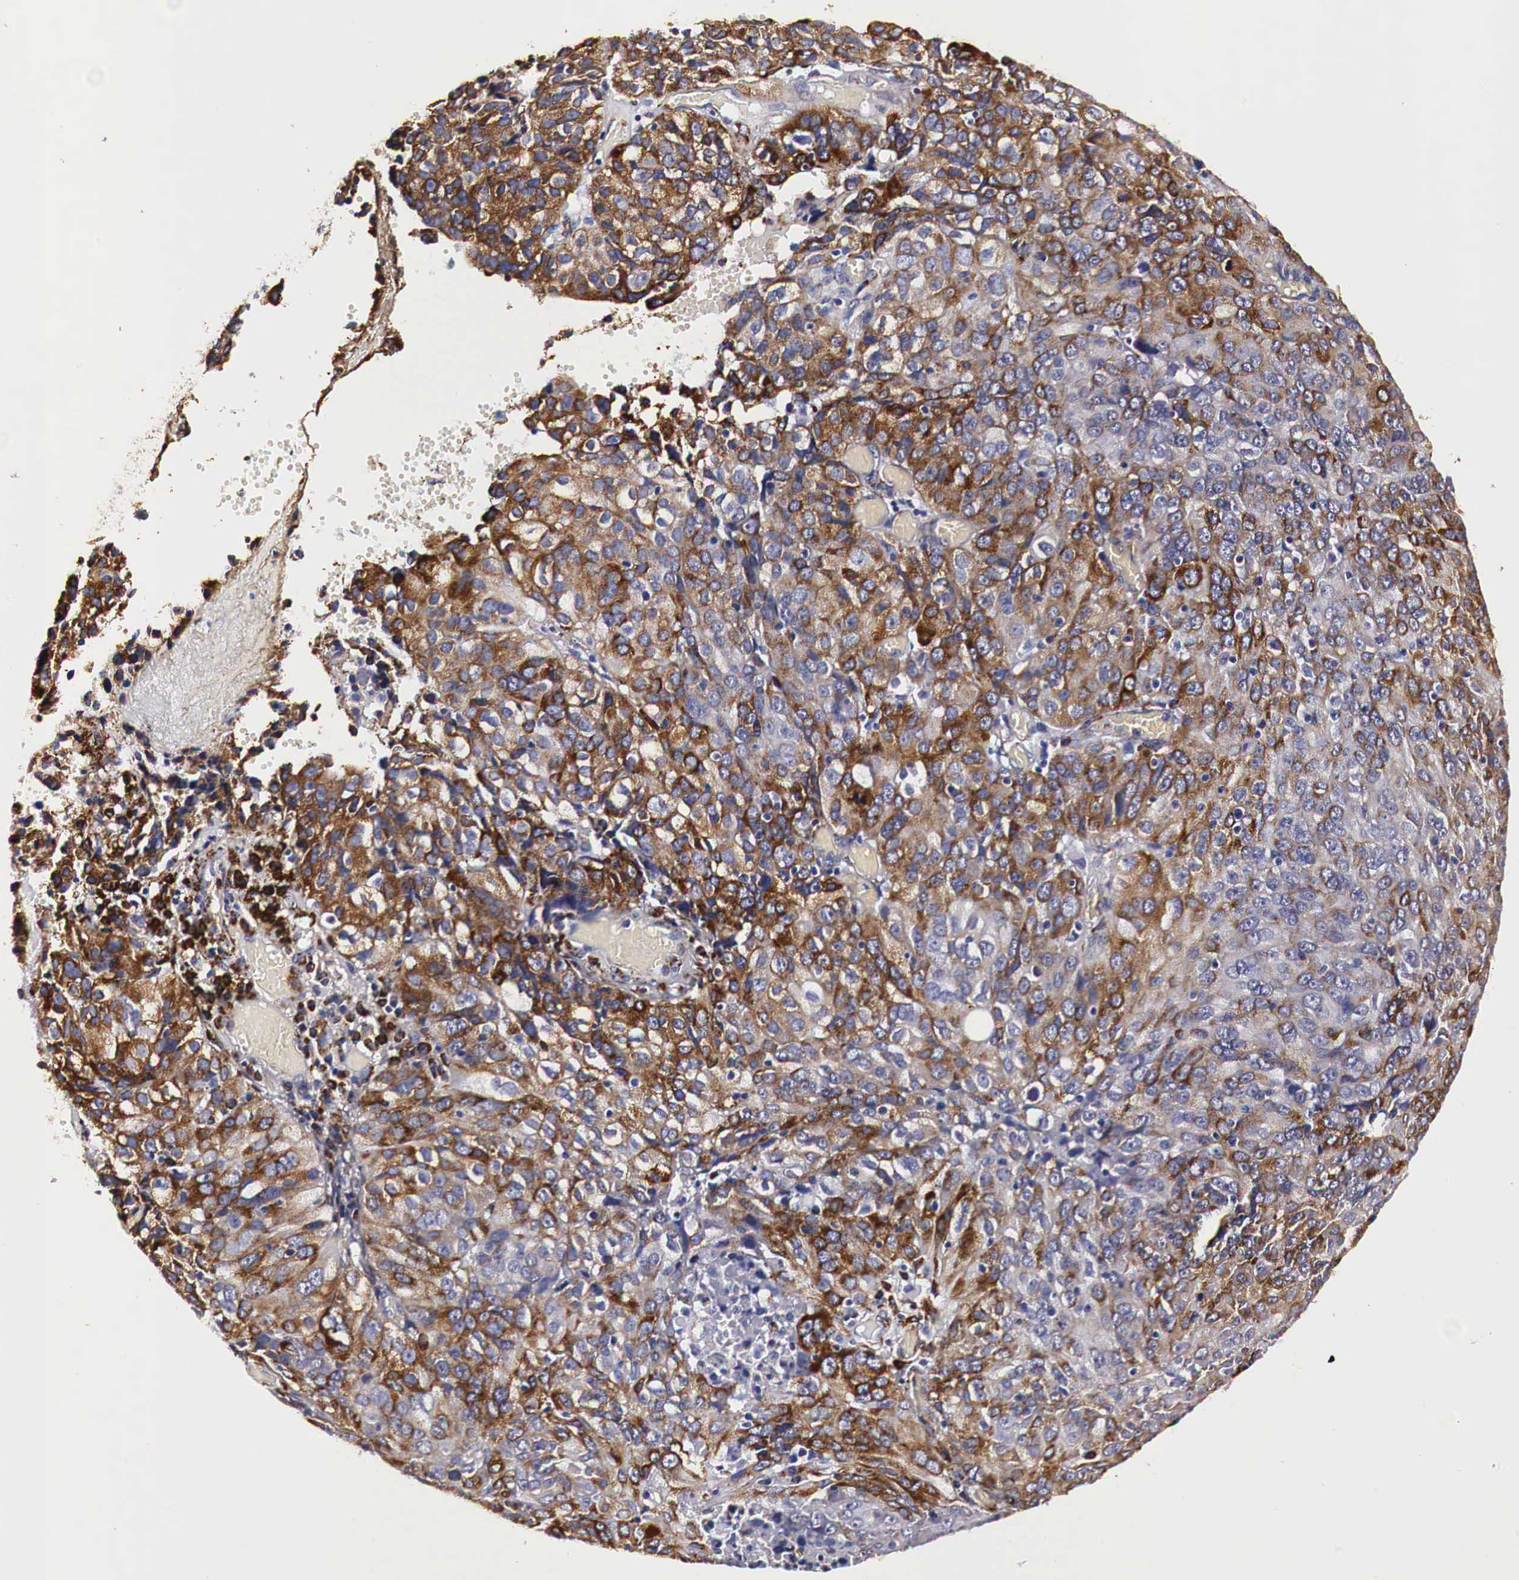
{"staining": {"intensity": "moderate", "quantity": "25%-75%", "location": "cytoplasmic/membranous"}, "tissue": "ovarian cancer", "cell_type": "Tumor cells", "image_type": "cancer", "snomed": [{"axis": "morphology", "description": "Carcinoma, endometroid"}, {"axis": "topography", "description": "Ovary"}], "caption": "Human ovarian cancer (endometroid carcinoma) stained with a brown dye reveals moderate cytoplasmic/membranous positive positivity in approximately 25%-75% of tumor cells.", "gene": "CKAP4", "patient": {"sex": "female", "age": 75}}